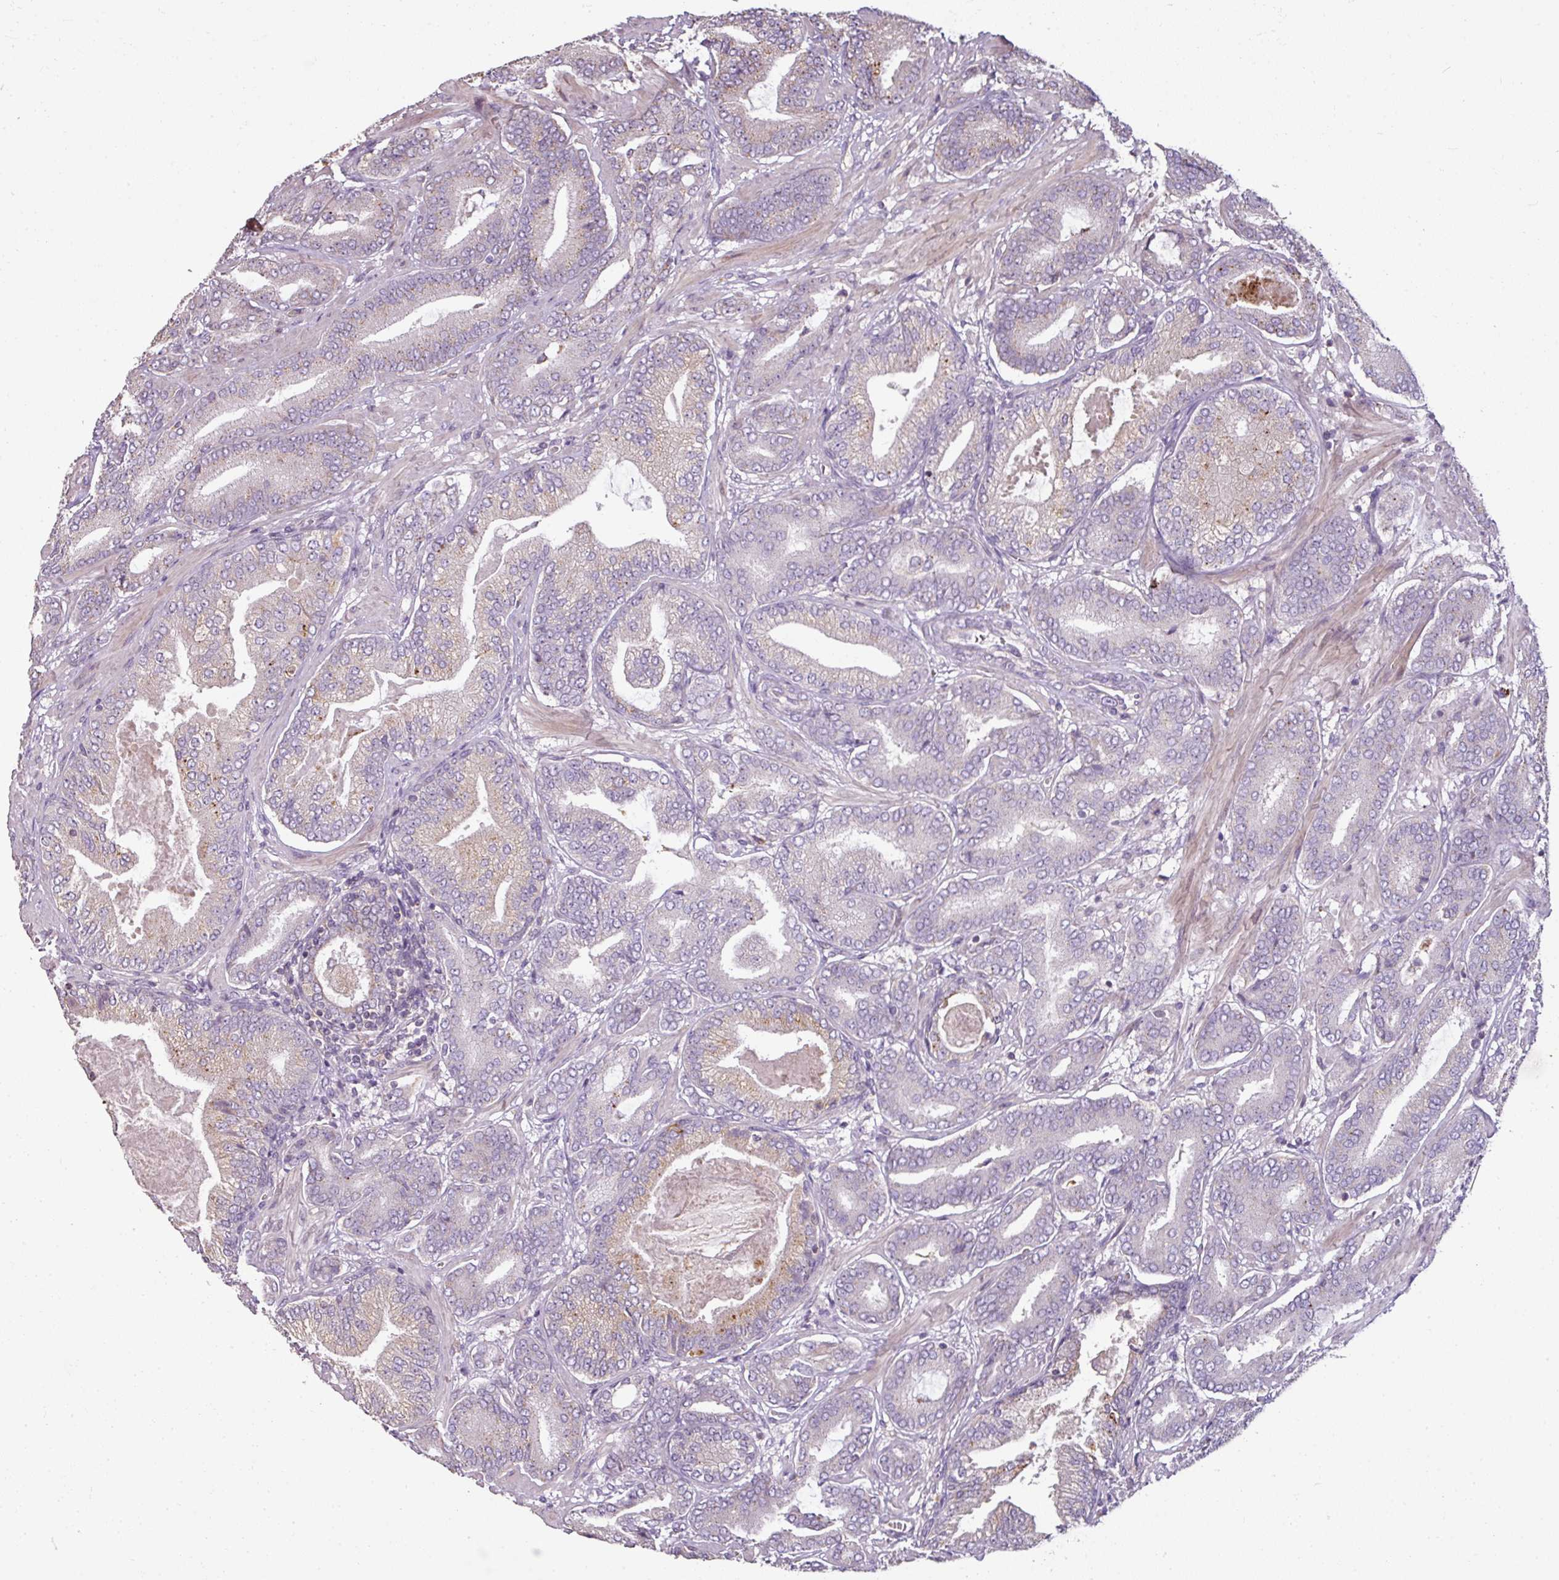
{"staining": {"intensity": "weak", "quantity": "<25%", "location": "cytoplasmic/membranous"}, "tissue": "prostate cancer", "cell_type": "Tumor cells", "image_type": "cancer", "snomed": [{"axis": "morphology", "description": "Adenocarcinoma, Low grade"}, {"axis": "topography", "description": "Prostate and seminal vesicle, NOS"}], "caption": "Immunohistochemistry (IHC) micrograph of neoplastic tissue: human low-grade adenocarcinoma (prostate) stained with DAB demonstrates no significant protein positivity in tumor cells.", "gene": "CXCR5", "patient": {"sex": "male", "age": 61}}